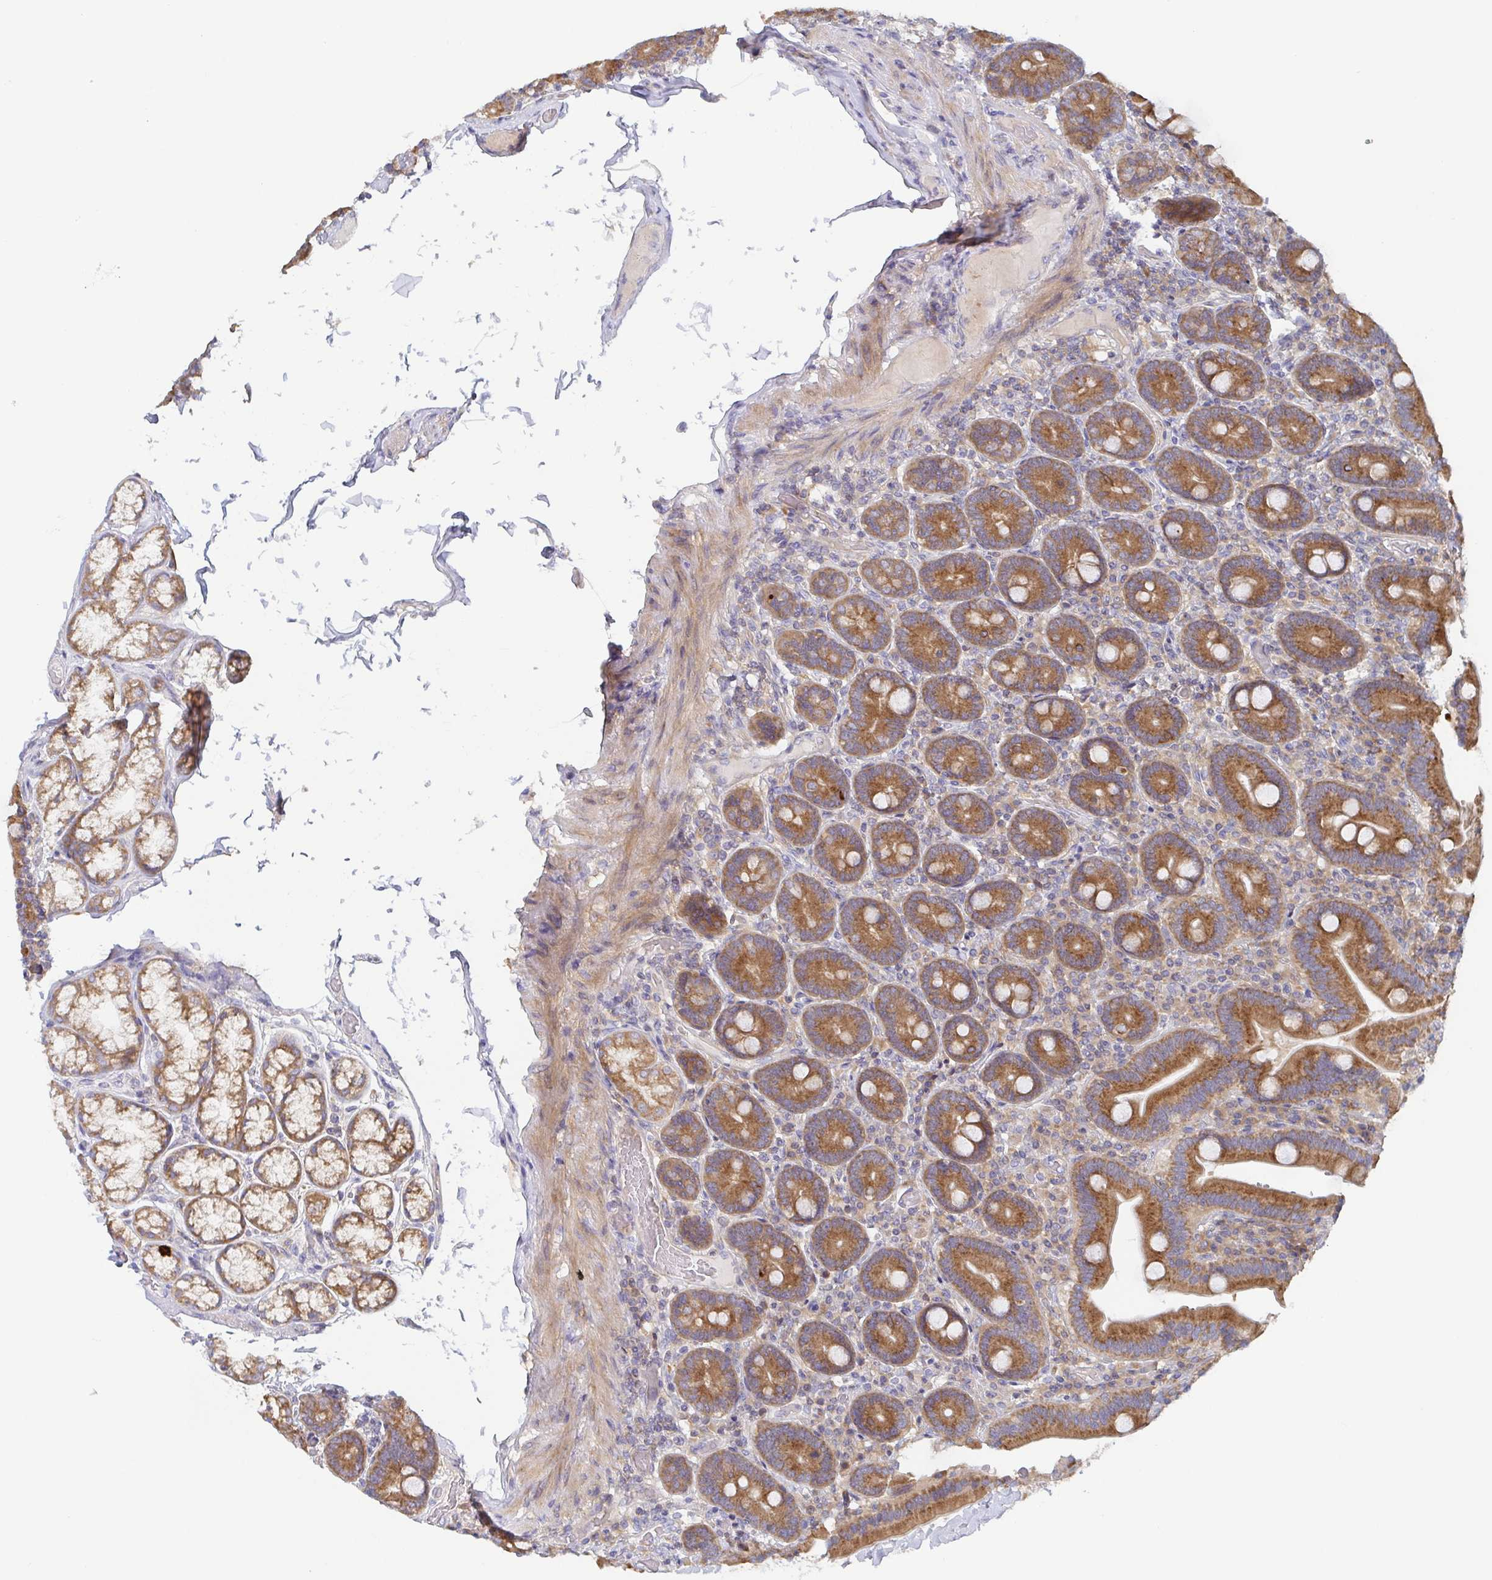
{"staining": {"intensity": "moderate", "quantity": ">75%", "location": "cytoplasmic/membranous"}, "tissue": "duodenum", "cell_type": "Glandular cells", "image_type": "normal", "snomed": [{"axis": "morphology", "description": "Normal tissue, NOS"}, {"axis": "topography", "description": "Duodenum"}], "caption": "This photomicrograph exhibits IHC staining of benign duodenum, with medium moderate cytoplasmic/membranous expression in approximately >75% of glandular cells.", "gene": "TUFT1", "patient": {"sex": "female", "age": 62}}